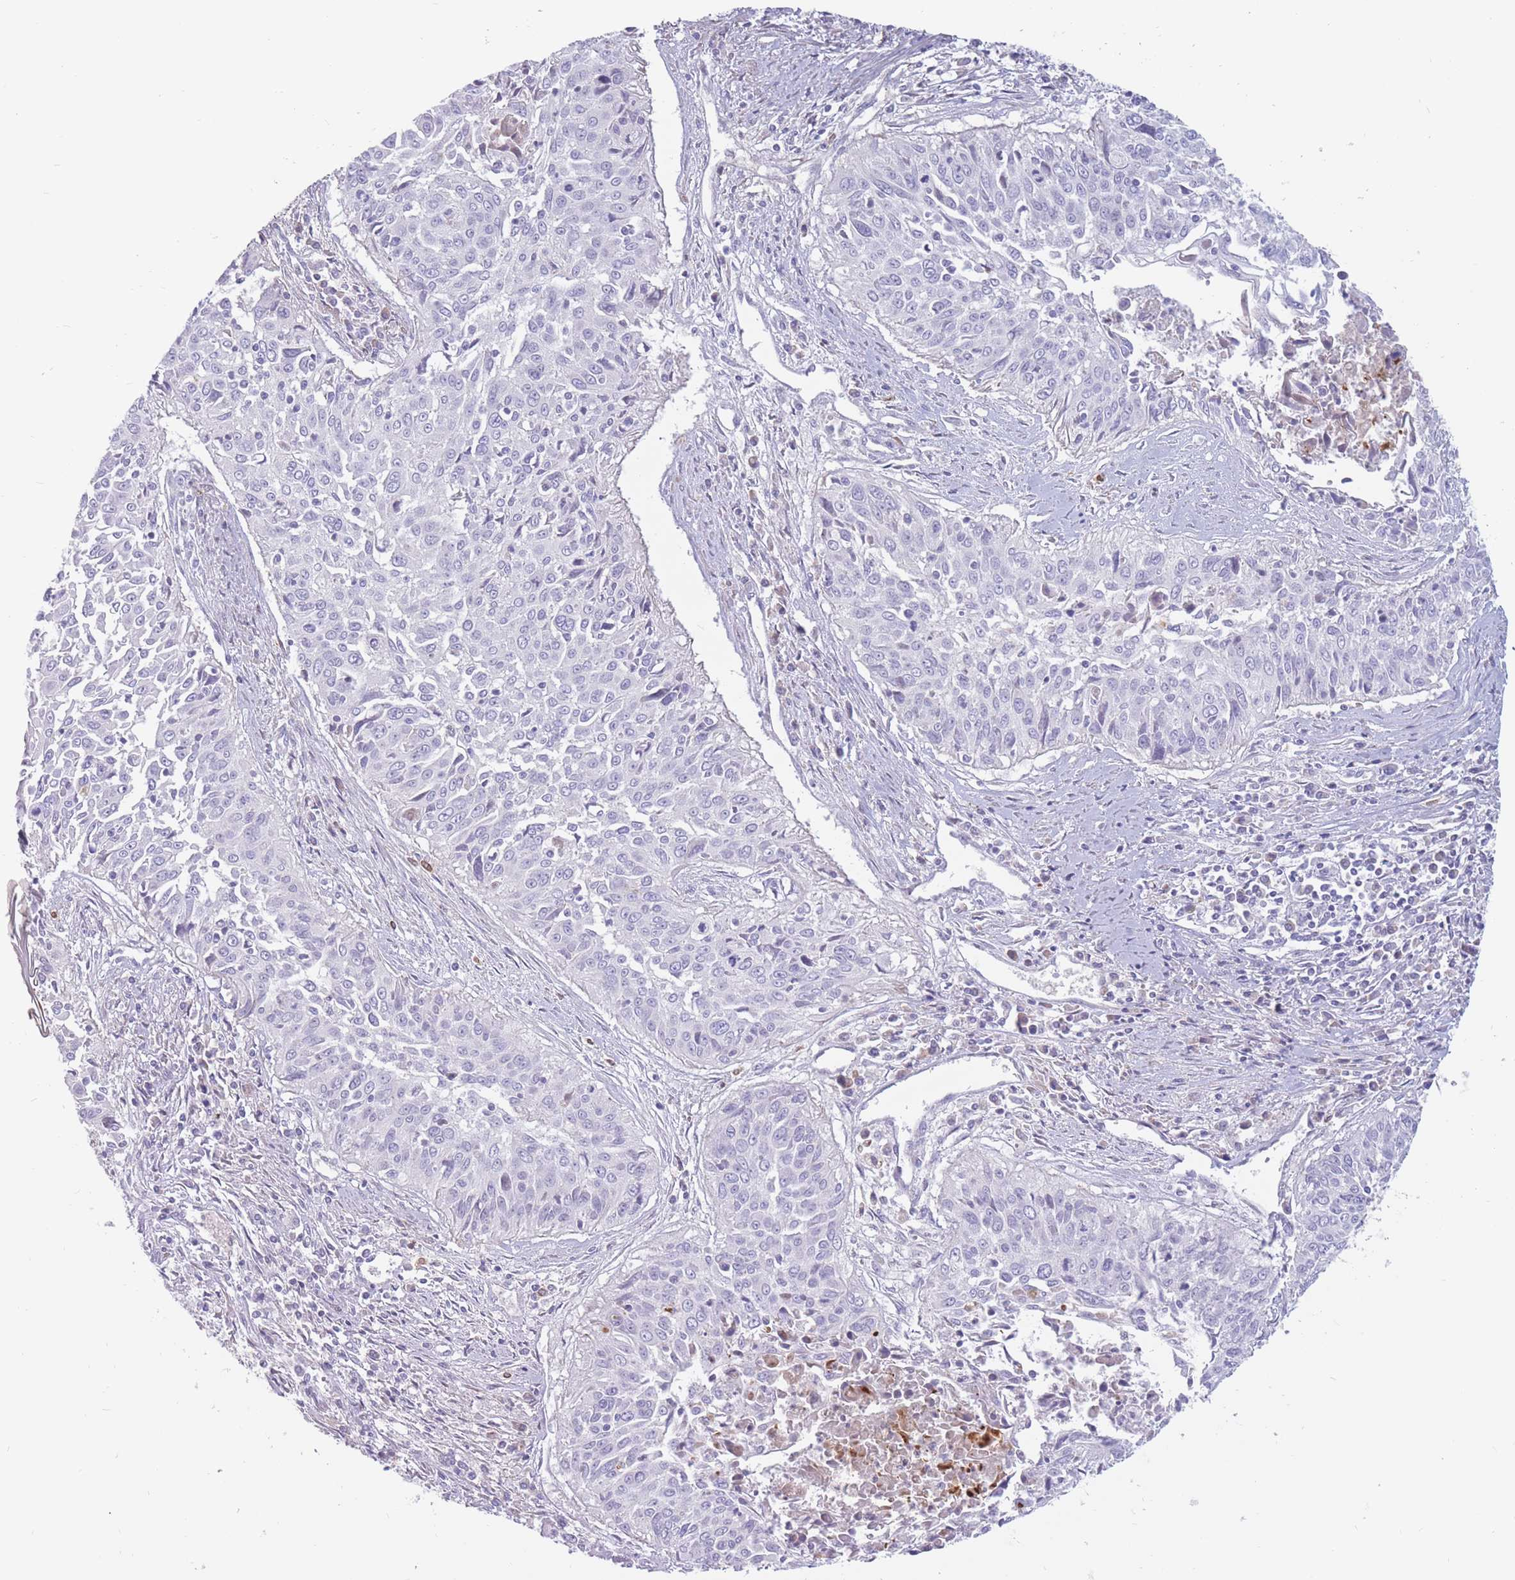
{"staining": {"intensity": "negative", "quantity": "none", "location": "none"}, "tissue": "cervical cancer", "cell_type": "Tumor cells", "image_type": "cancer", "snomed": [{"axis": "morphology", "description": "Squamous cell carcinoma, NOS"}, {"axis": "topography", "description": "Cervix"}], "caption": "Immunohistochemical staining of squamous cell carcinoma (cervical) displays no significant positivity in tumor cells.", "gene": "PTGDR", "patient": {"sex": "female", "age": 55}}